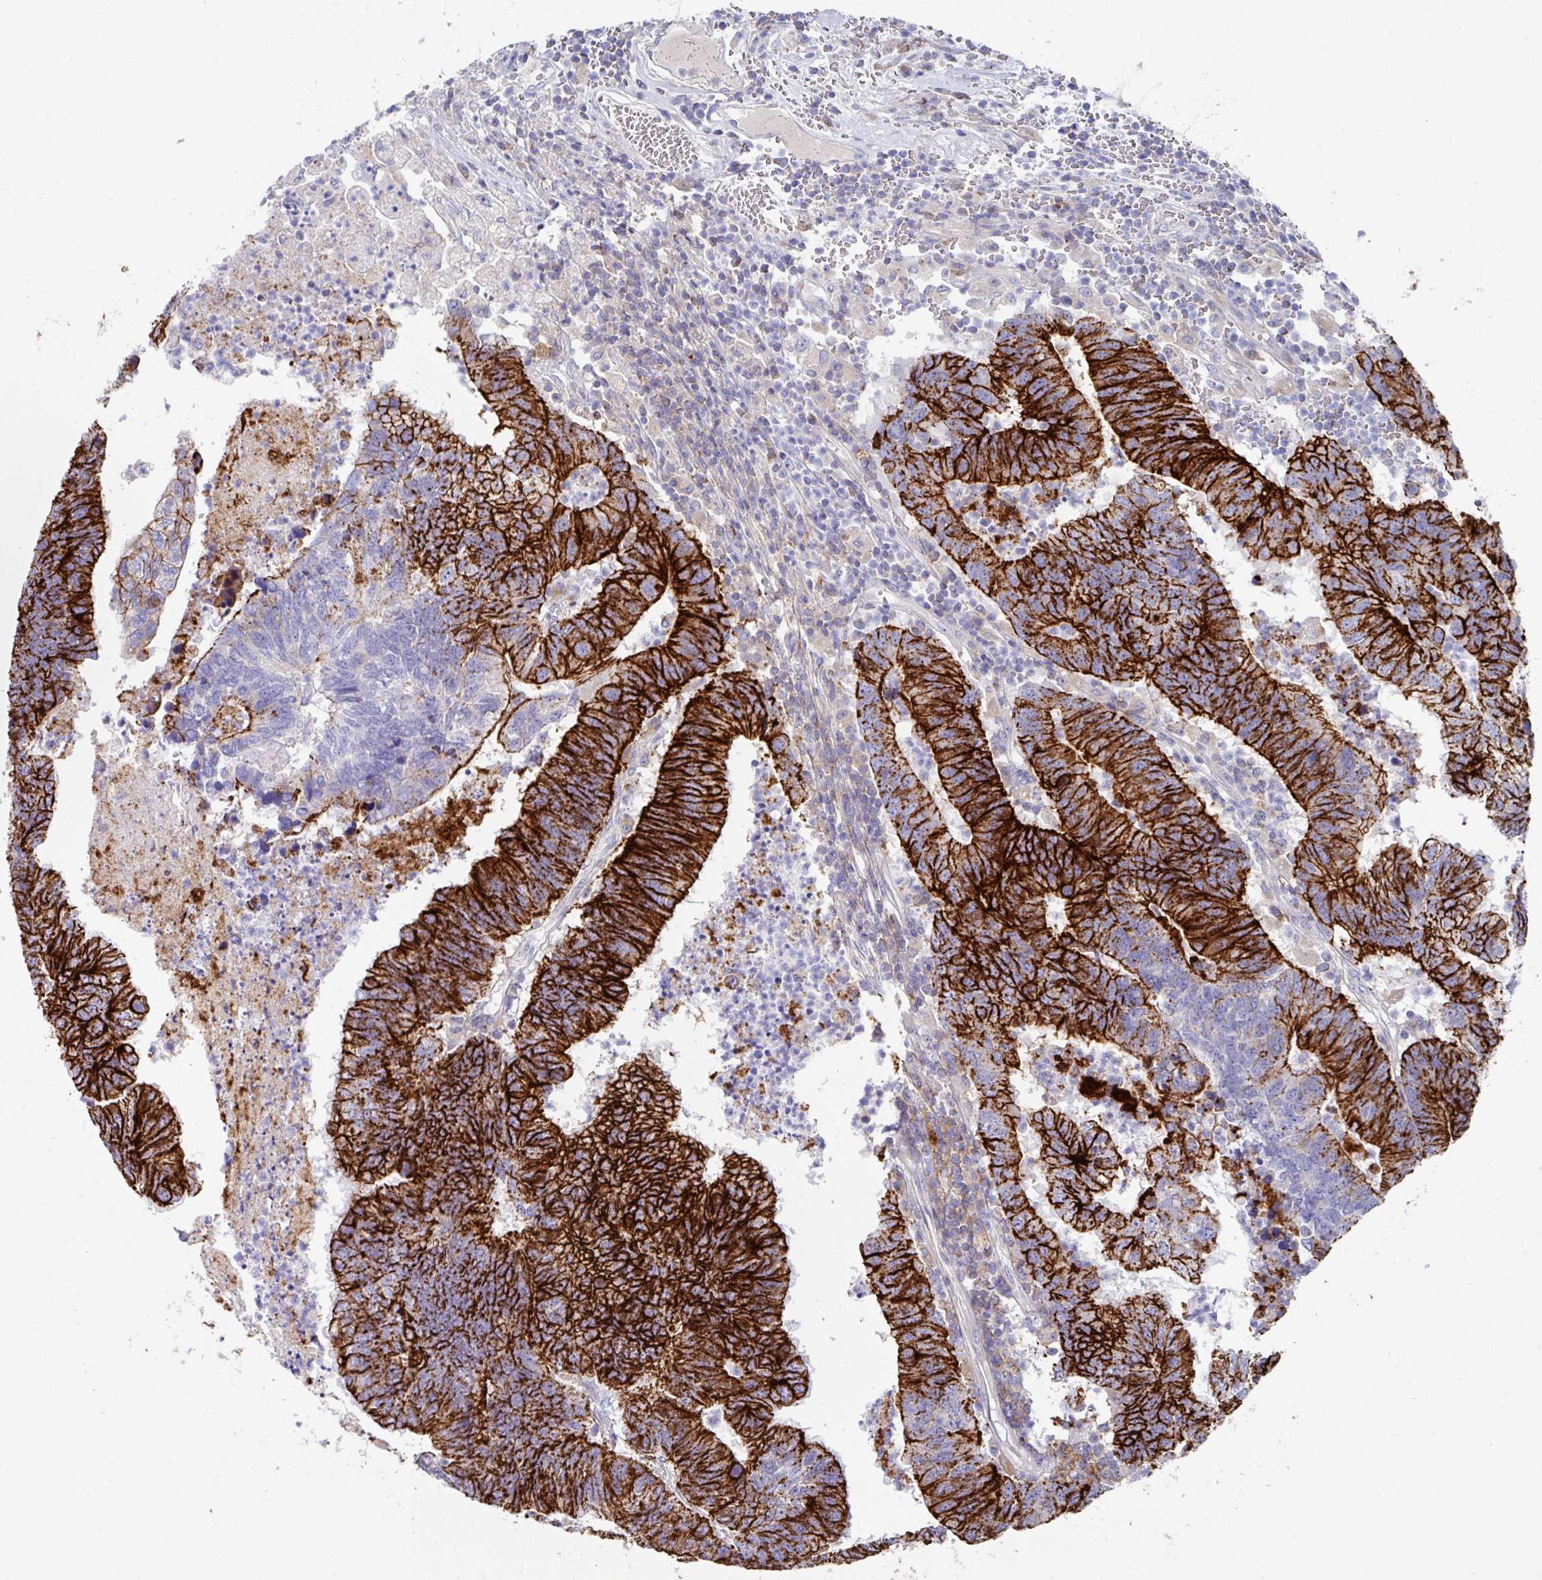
{"staining": {"intensity": "strong", "quantity": ">75%", "location": "cytoplasmic/membranous"}, "tissue": "colorectal cancer", "cell_type": "Tumor cells", "image_type": "cancer", "snomed": [{"axis": "morphology", "description": "Adenocarcinoma, NOS"}, {"axis": "topography", "description": "Colon"}], "caption": "Strong cytoplasmic/membranous expression for a protein is identified in about >75% of tumor cells of colorectal cancer using immunohistochemistry (IHC).", "gene": "CLDN1", "patient": {"sex": "female", "age": 48}}